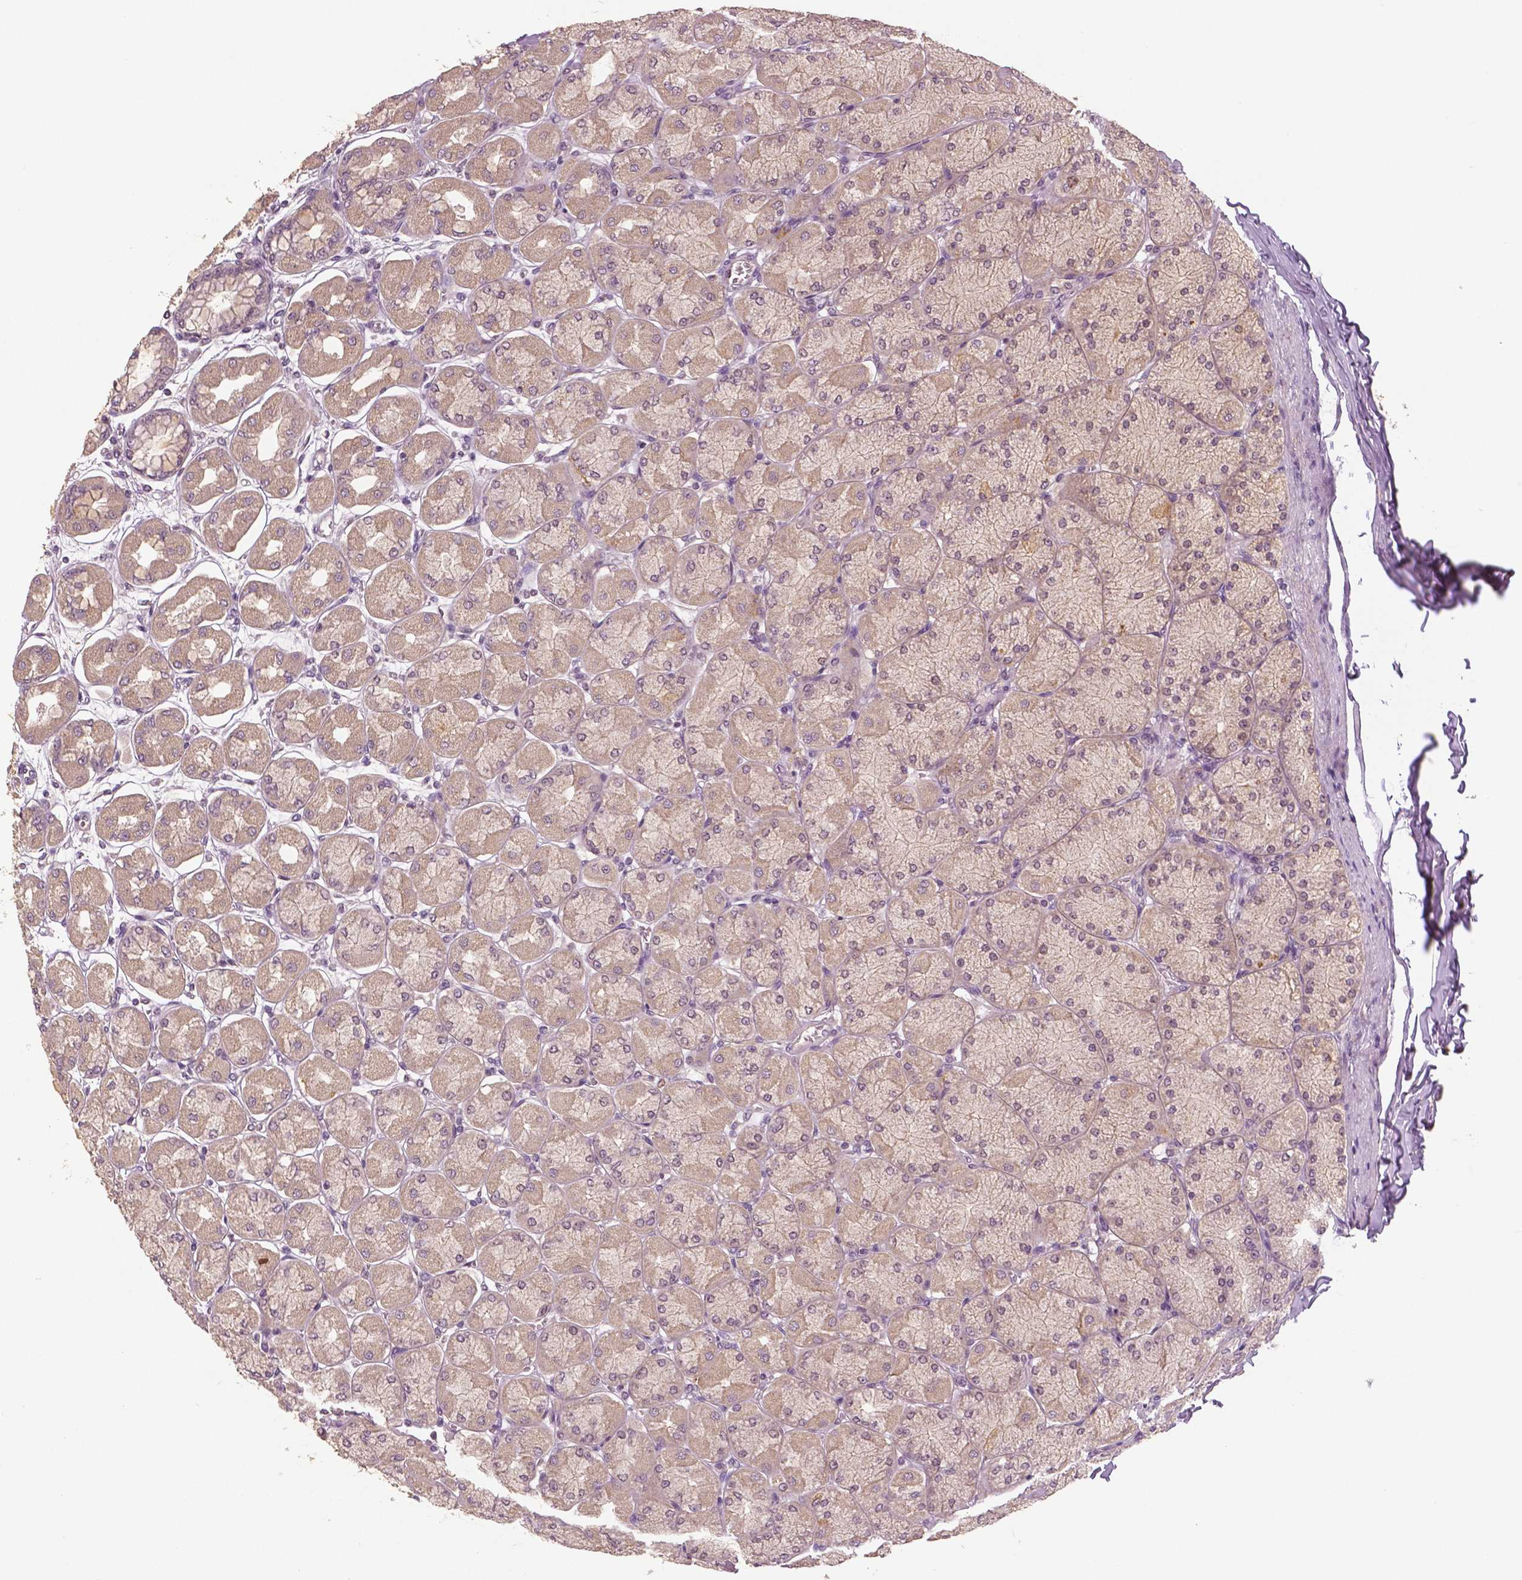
{"staining": {"intensity": "weak", "quantity": ">75%", "location": "cytoplasmic/membranous,nuclear"}, "tissue": "stomach", "cell_type": "Glandular cells", "image_type": "normal", "snomed": [{"axis": "morphology", "description": "Normal tissue, NOS"}, {"axis": "topography", "description": "Stomach, upper"}], "caption": "Stomach stained with a brown dye demonstrates weak cytoplasmic/membranous,nuclear positive expression in approximately >75% of glandular cells.", "gene": "MKI67", "patient": {"sex": "female", "age": 56}}